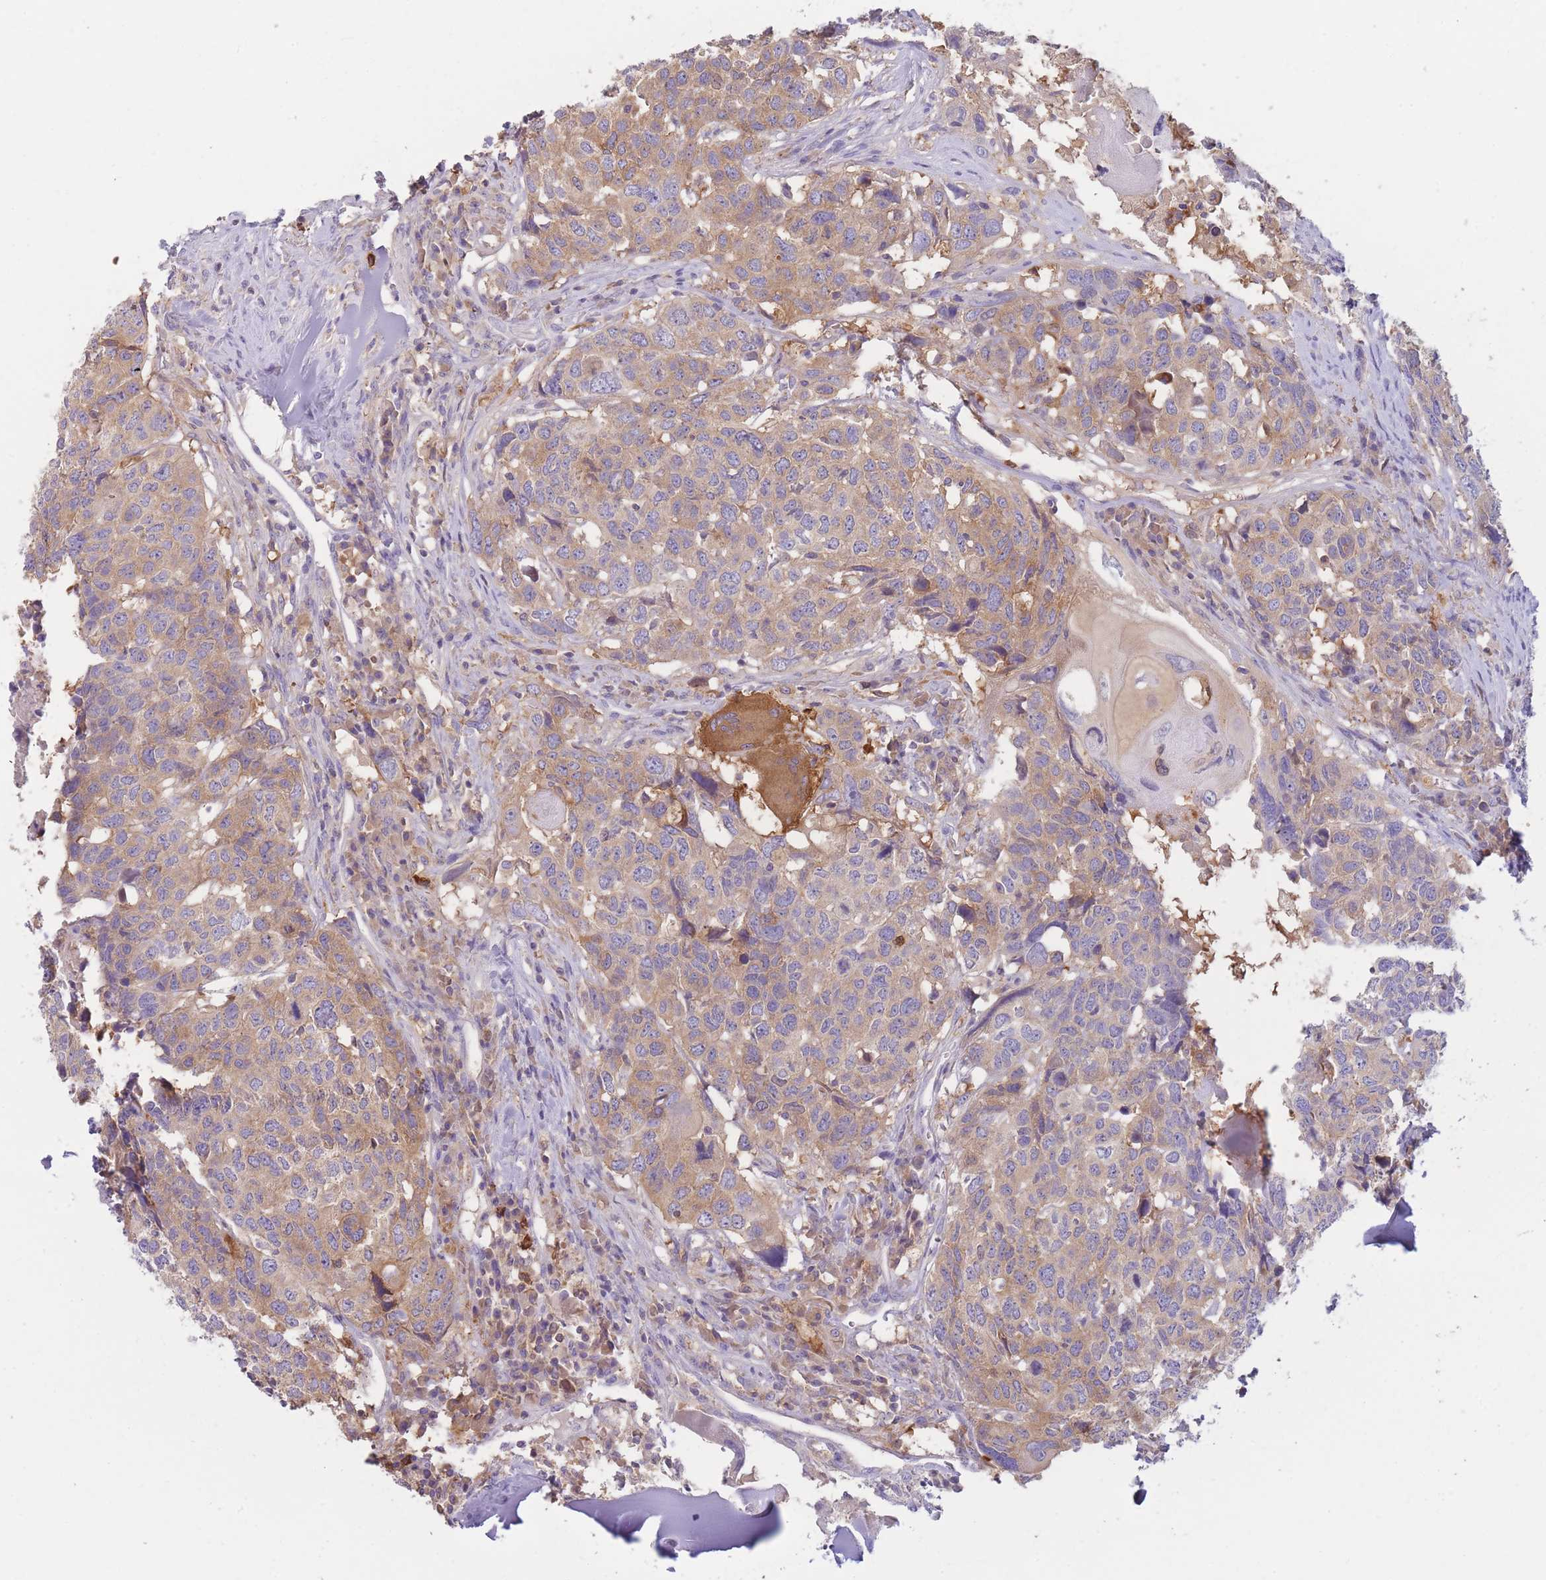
{"staining": {"intensity": "moderate", "quantity": "25%-75%", "location": "cytoplasmic/membranous"}, "tissue": "head and neck cancer", "cell_type": "Tumor cells", "image_type": "cancer", "snomed": [{"axis": "morphology", "description": "Squamous cell carcinoma, NOS"}, {"axis": "topography", "description": "Head-Neck"}], "caption": "A micrograph of head and neck squamous cell carcinoma stained for a protein demonstrates moderate cytoplasmic/membranous brown staining in tumor cells.", "gene": "ST3GAL4", "patient": {"sex": "male", "age": 66}}